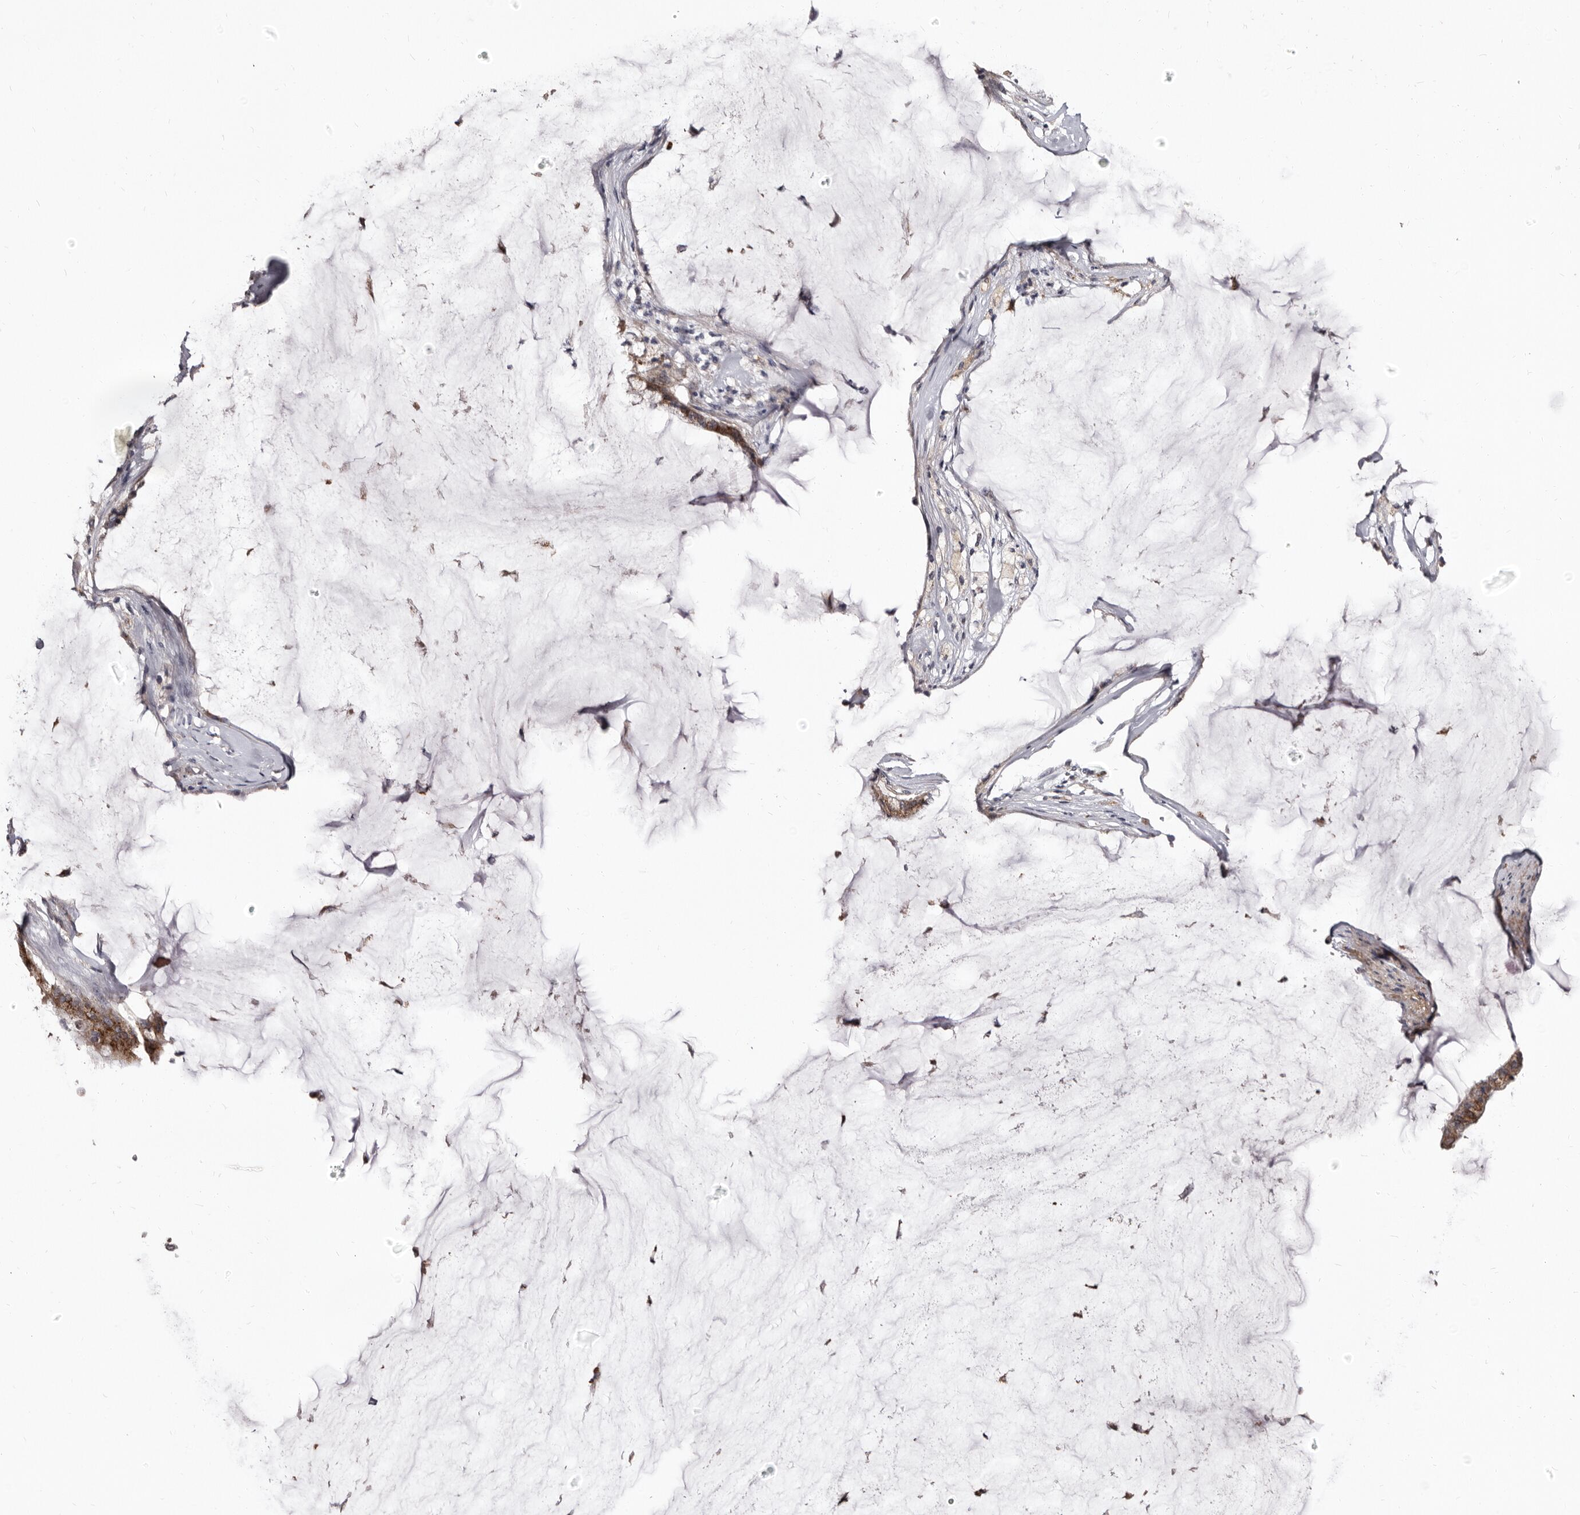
{"staining": {"intensity": "moderate", "quantity": ">75%", "location": "cytoplasmic/membranous"}, "tissue": "pancreatic cancer", "cell_type": "Tumor cells", "image_type": "cancer", "snomed": [{"axis": "morphology", "description": "Adenocarcinoma, NOS"}, {"axis": "topography", "description": "Pancreas"}], "caption": "Human adenocarcinoma (pancreatic) stained with a protein marker shows moderate staining in tumor cells.", "gene": "PTAFR", "patient": {"sex": "male", "age": 41}}